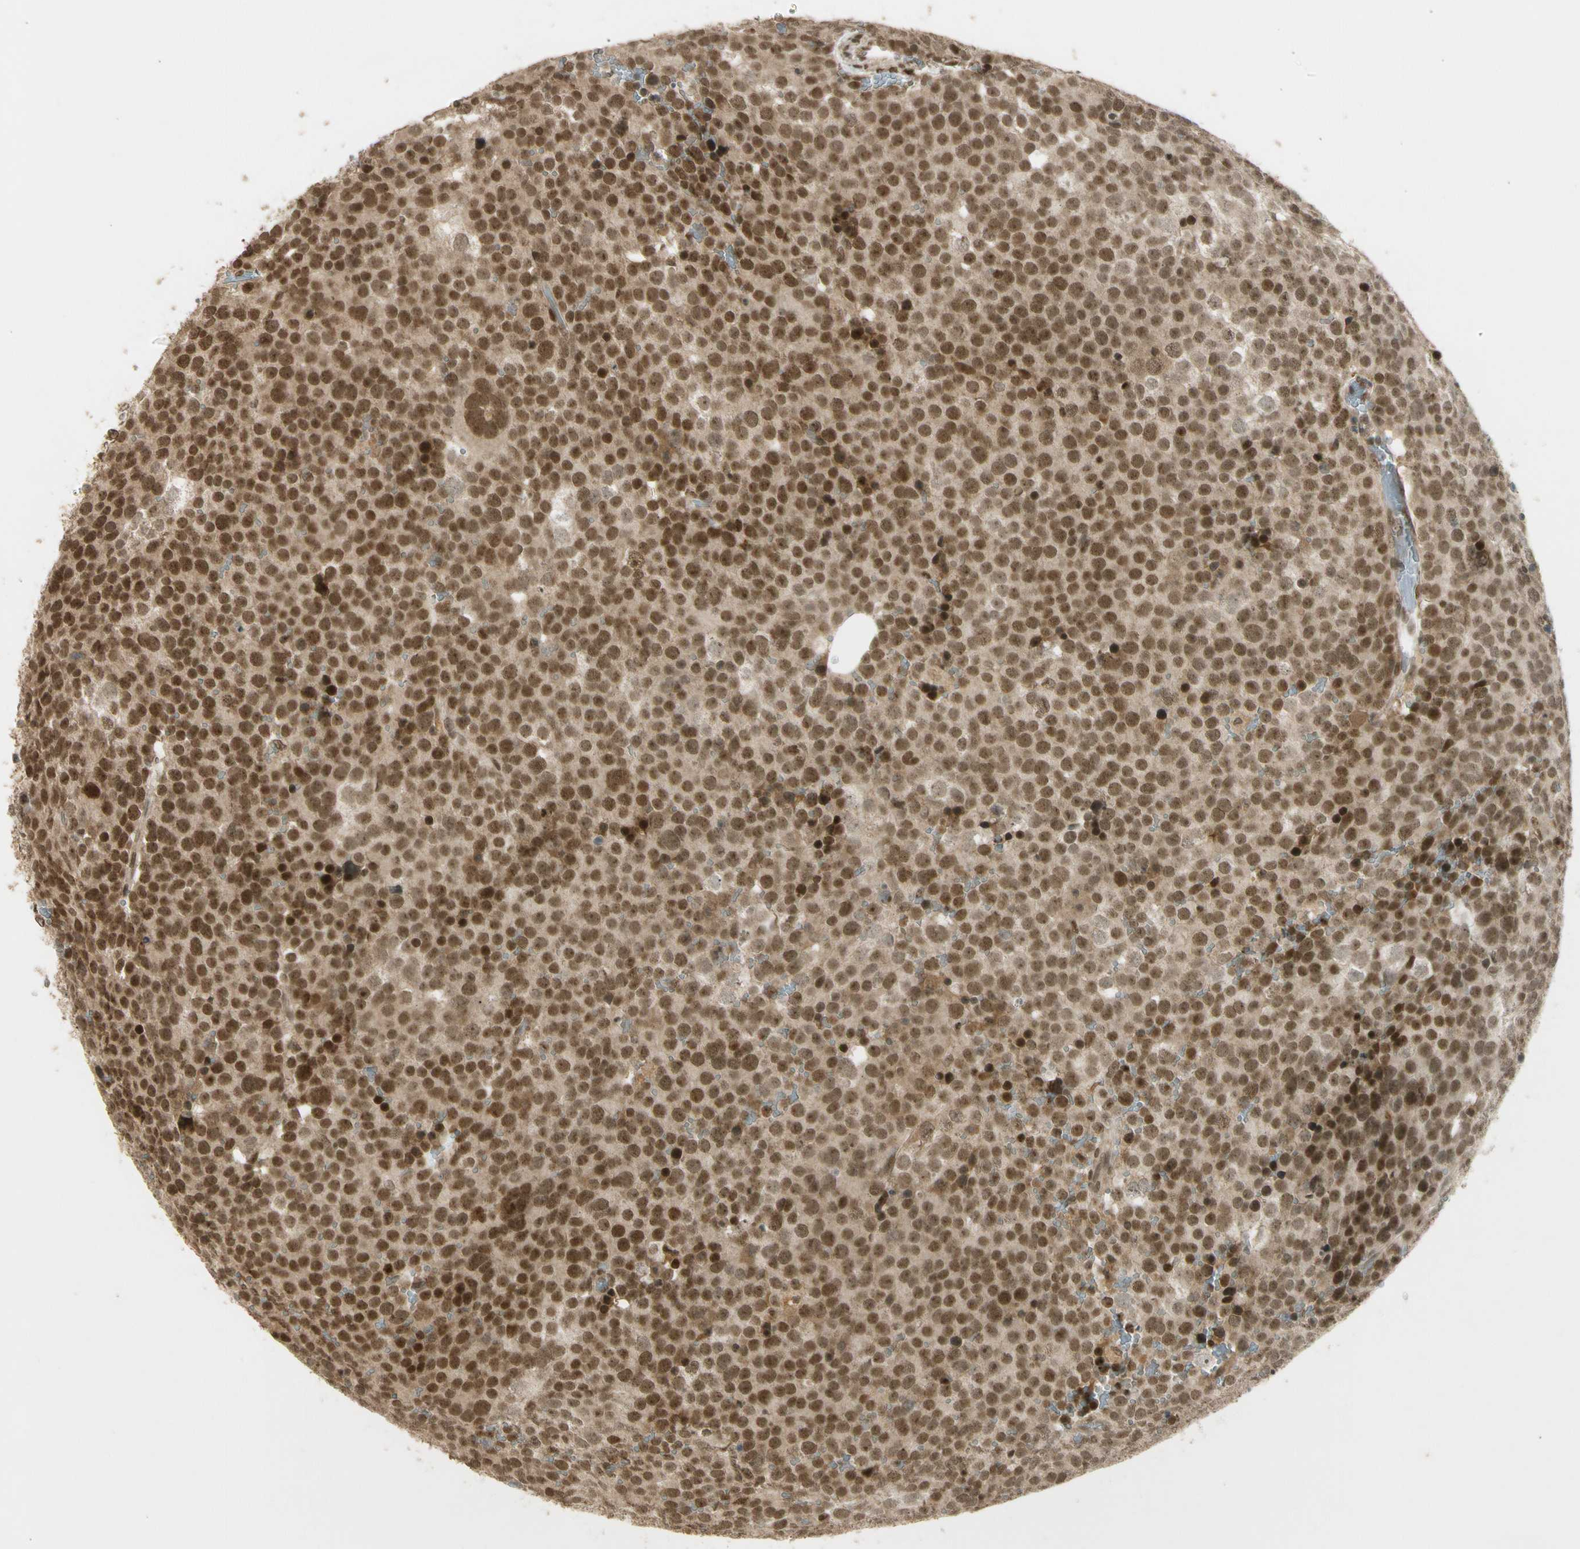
{"staining": {"intensity": "moderate", "quantity": ">75%", "location": "cytoplasmic/membranous,nuclear"}, "tissue": "testis cancer", "cell_type": "Tumor cells", "image_type": "cancer", "snomed": [{"axis": "morphology", "description": "Seminoma, NOS"}, {"axis": "topography", "description": "Testis"}], "caption": "An immunohistochemistry image of neoplastic tissue is shown. Protein staining in brown highlights moderate cytoplasmic/membranous and nuclear positivity in testis cancer (seminoma) within tumor cells. (IHC, brightfield microscopy, high magnification).", "gene": "ZNF135", "patient": {"sex": "male", "age": 71}}